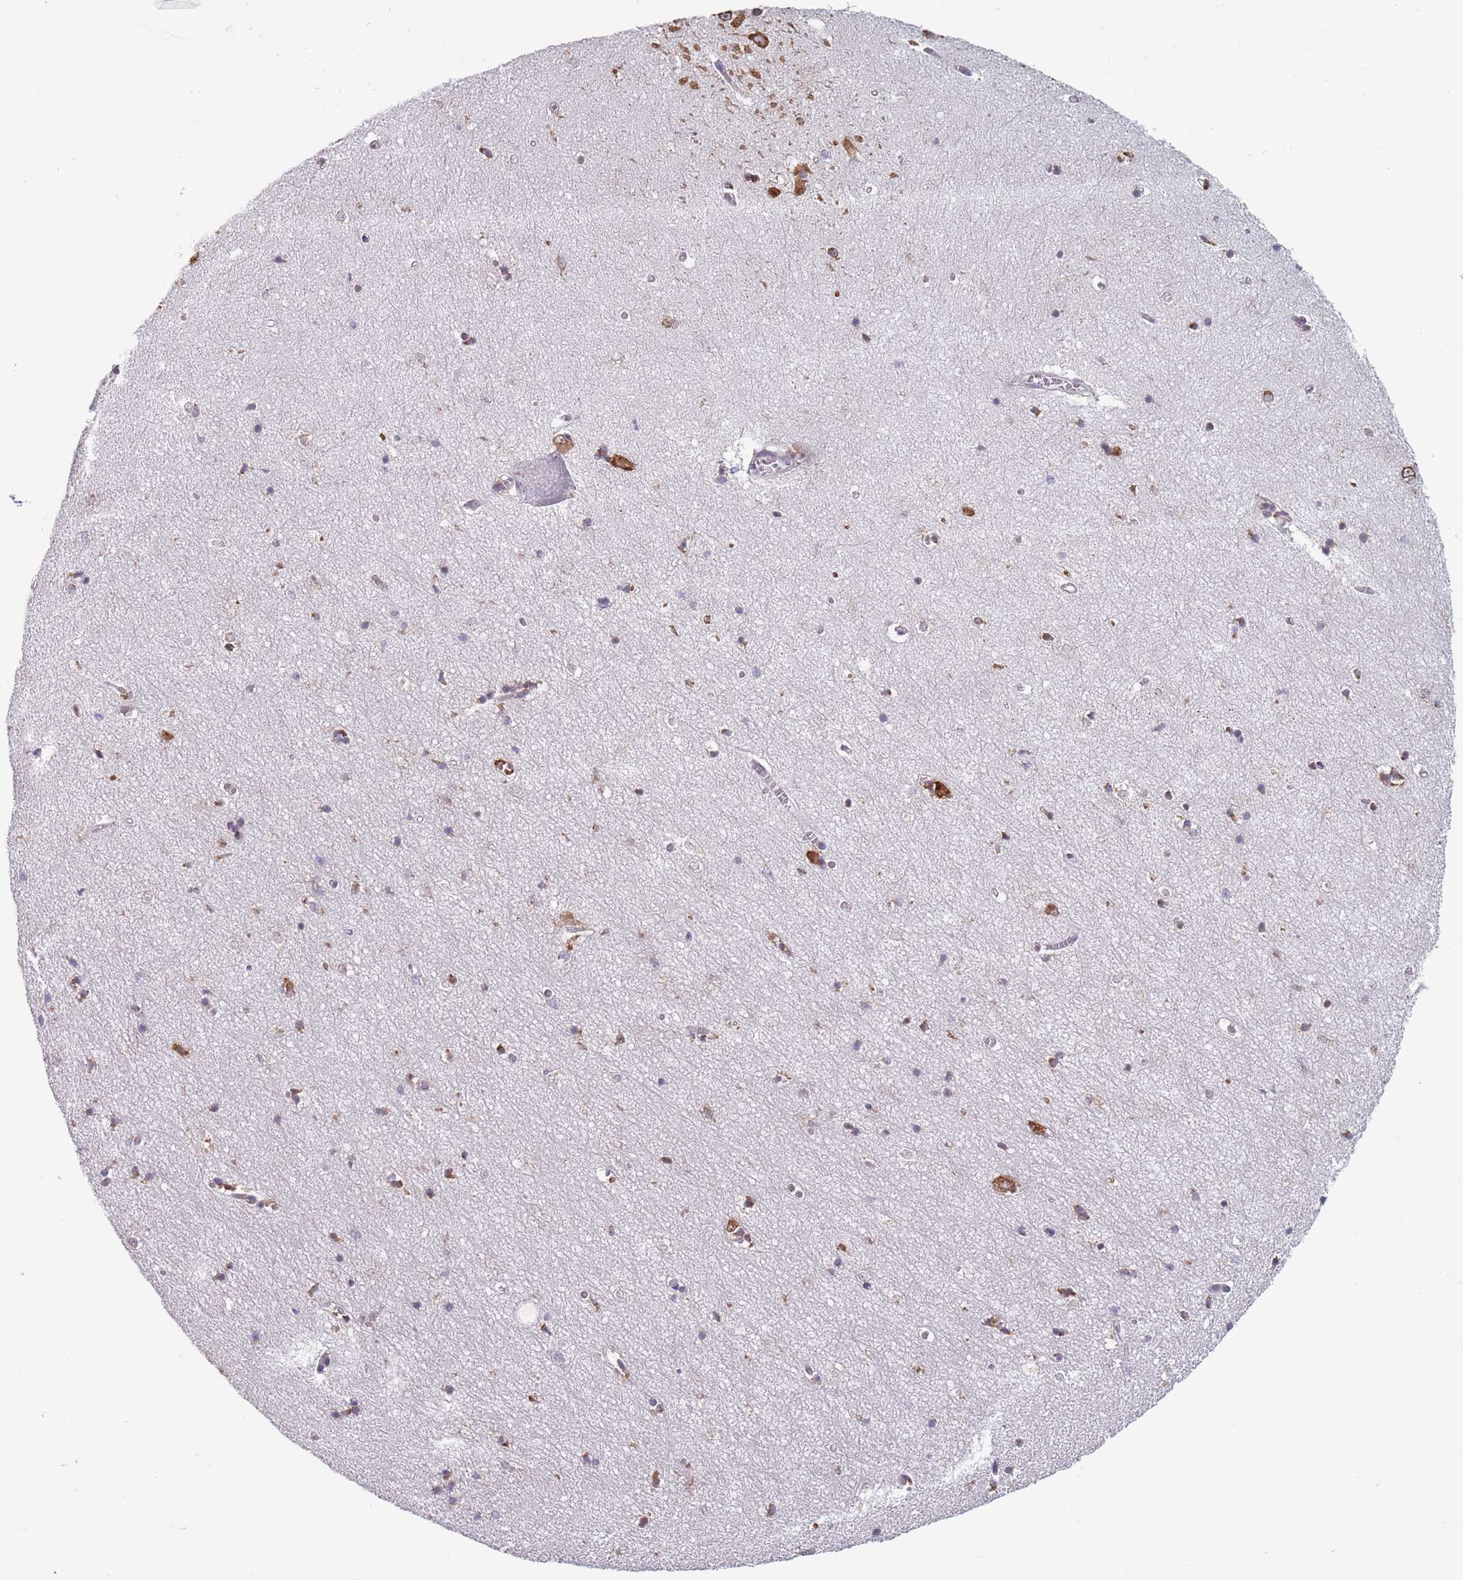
{"staining": {"intensity": "moderate", "quantity": "<25%", "location": "cytoplasmic/membranous"}, "tissue": "hippocampus", "cell_type": "Glial cells", "image_type": "normal", "snomed": [{"axis": "morphology", "description": "Normal tissue, NOS"}, {"axis": "topography", "description": "Hippocampus"}], "caption": "The histopathology image demonstrates immunohistochemical staining of benign hippocampus. There is moderate cytoplasmic/membranous staining is seen in approximately <25% of glial cells. (DAB (3,3'-diaminobenzidine) = brown stain, brightfield microscopy at high magnification).", "gene": "RPL17", "patient": {"sex": "female", "age": 64}}